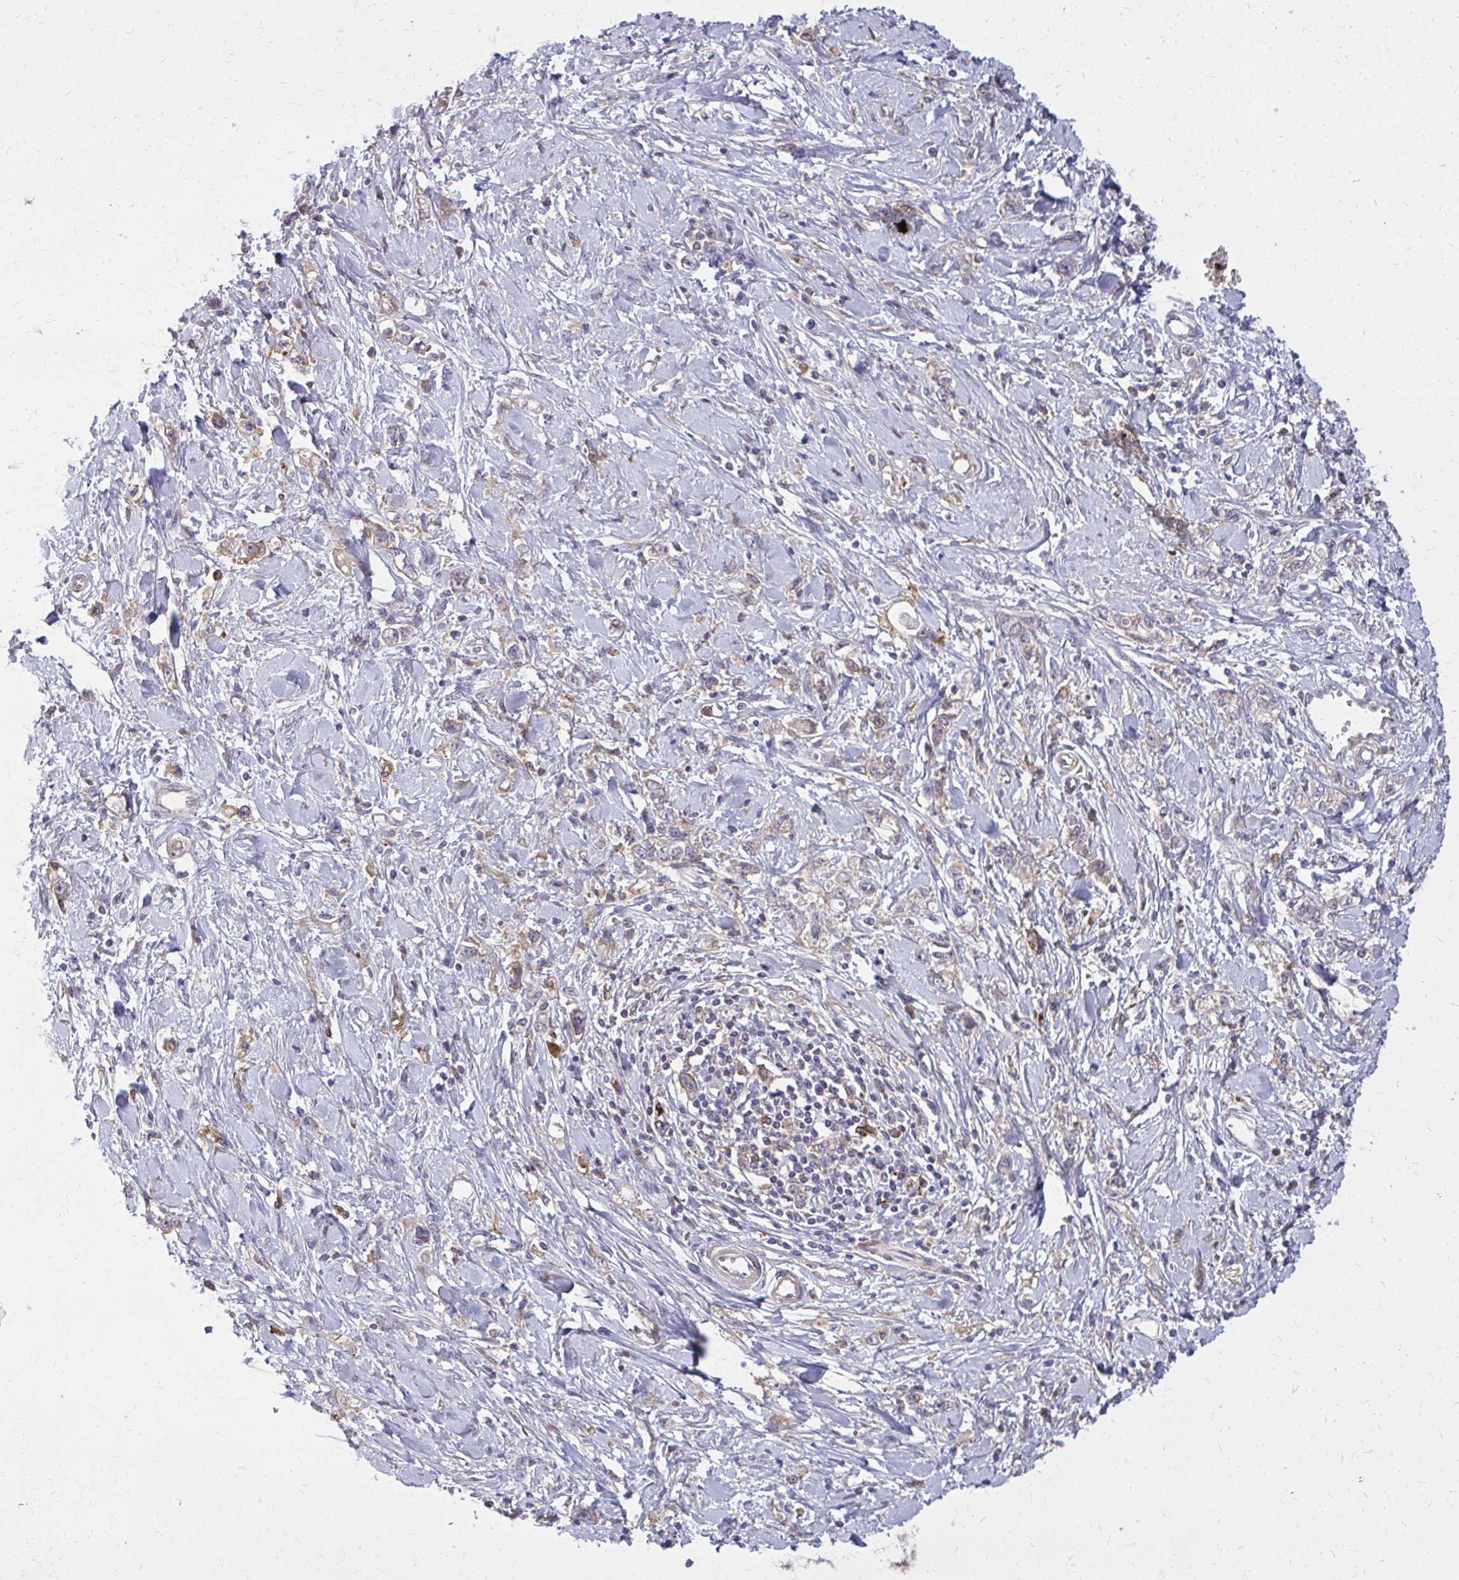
{"staining": {"intensity": "negative", "quantity": "none", "location": "none"}, "tissue": "stomach cancer", "cell_type": "Tumor cells", "image_type": "cancer", "snomed": [{"axis": "morphology", "description": "Adenocarcinoma, NOS"}, {"axis": "topography", "description": "Stomach"}], "caption": "Immunohistochemistry of stomach adenocarcinoma shows no positivity in tumor cells. (DAB immunohistochemistry (IHC) visualized using brightfield microscopy, high magnification).", "gene": "OXNAD1", "patient": {"sex": "female", "age": 76}}